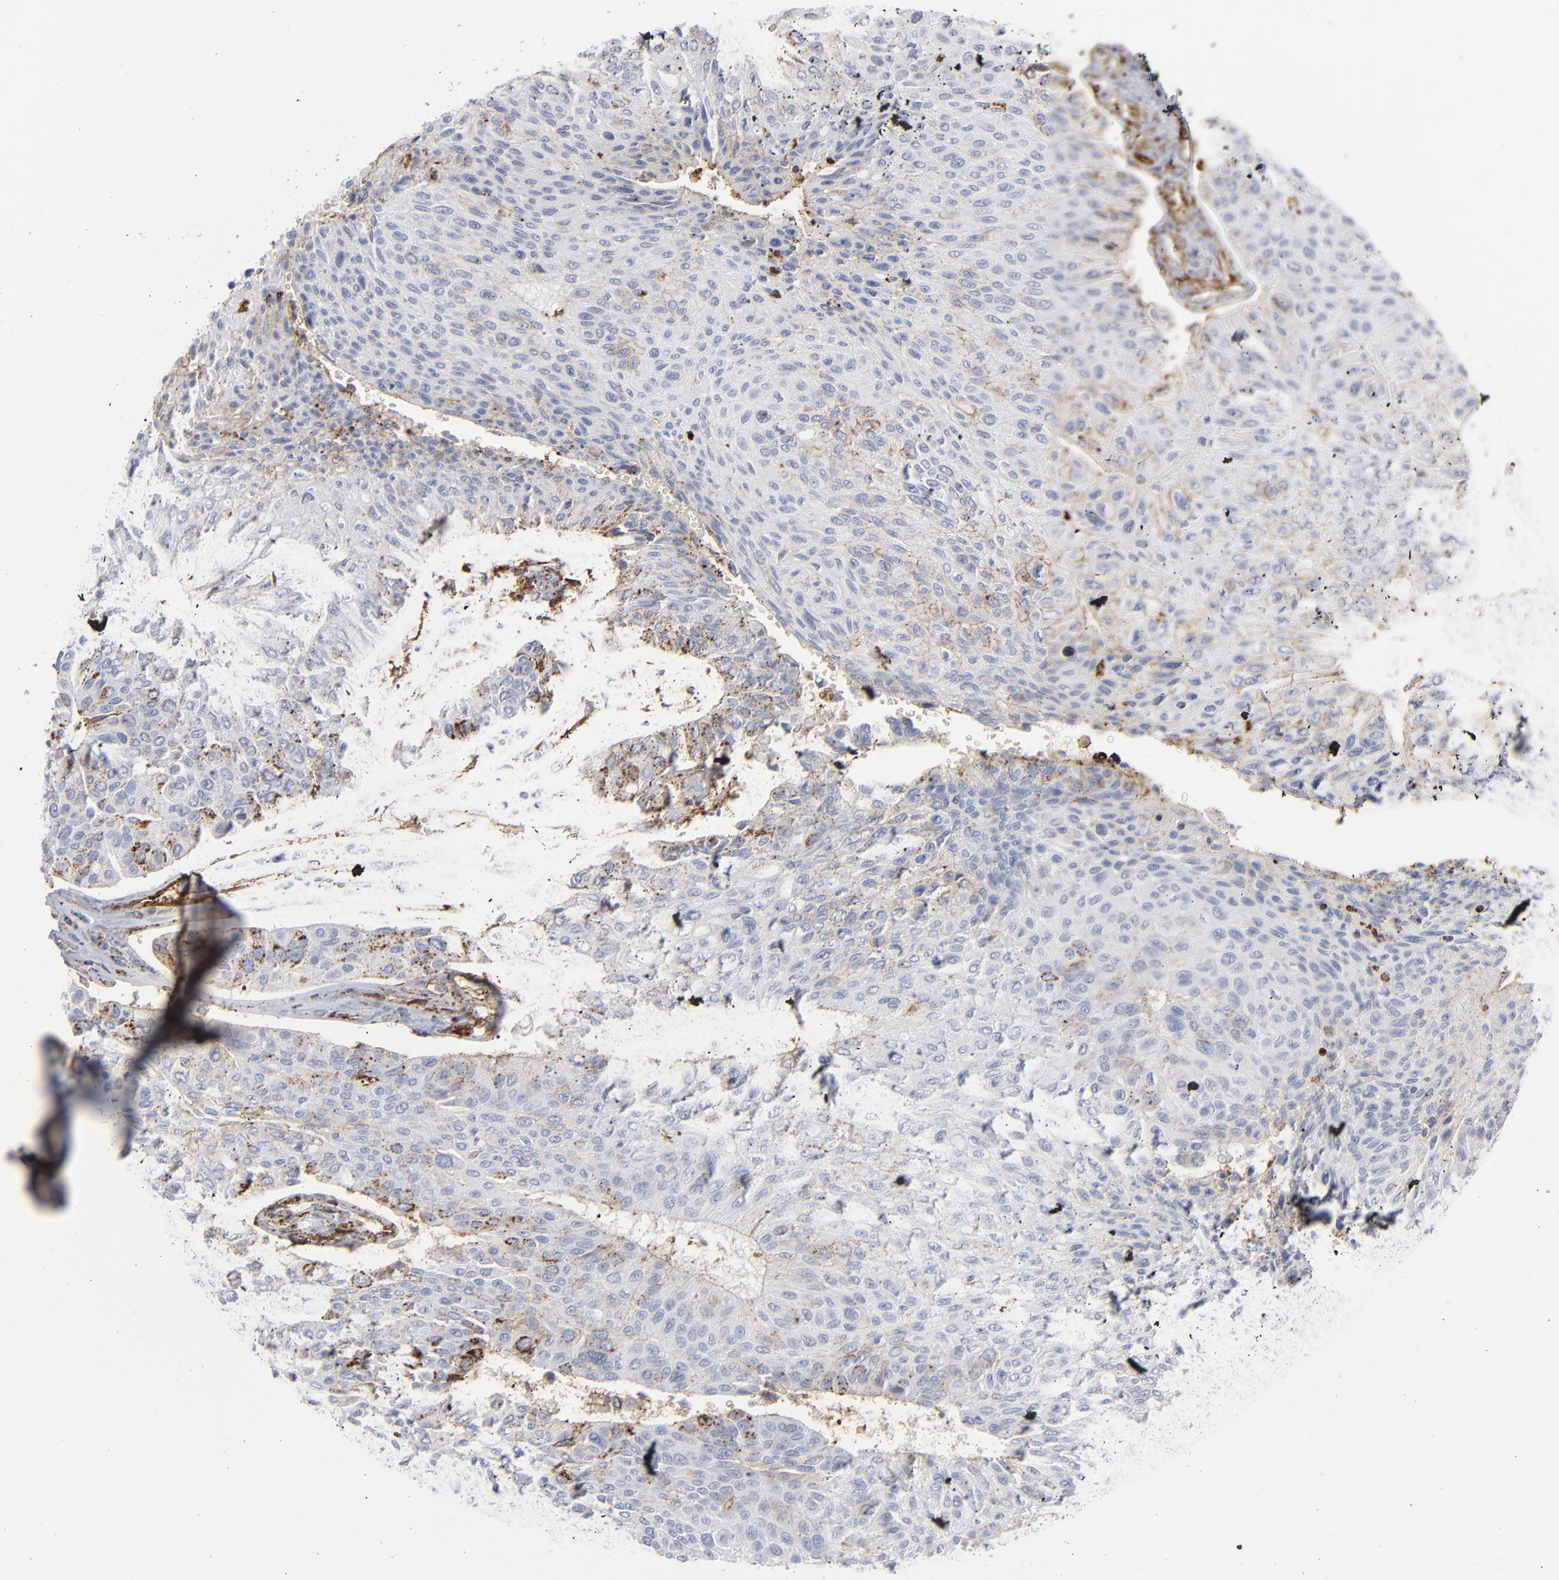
{"staining": {"intensity": "weak", "quantity": "25%-75%", "location": "cytoplasmic/membranous"}, "tissue": "urothelial cancer", "cell_type": "Tumor cells", "image_type": "cancer", "snomed": [{"axis": "morphology", "description": "Urothelial carcinoma, High grade"}, {"axis": "topography", "description": "Urinary bladder"}], "caption": "A brown stain labels weak cytoplasmic/membranous expression of a protein in urothelial cancer tumor cells. (DAB IHC, brown staining for protein, blue staining for nuclei).", "gene": "ANXA5", "patient": {"sex": "male", "age": 66}}